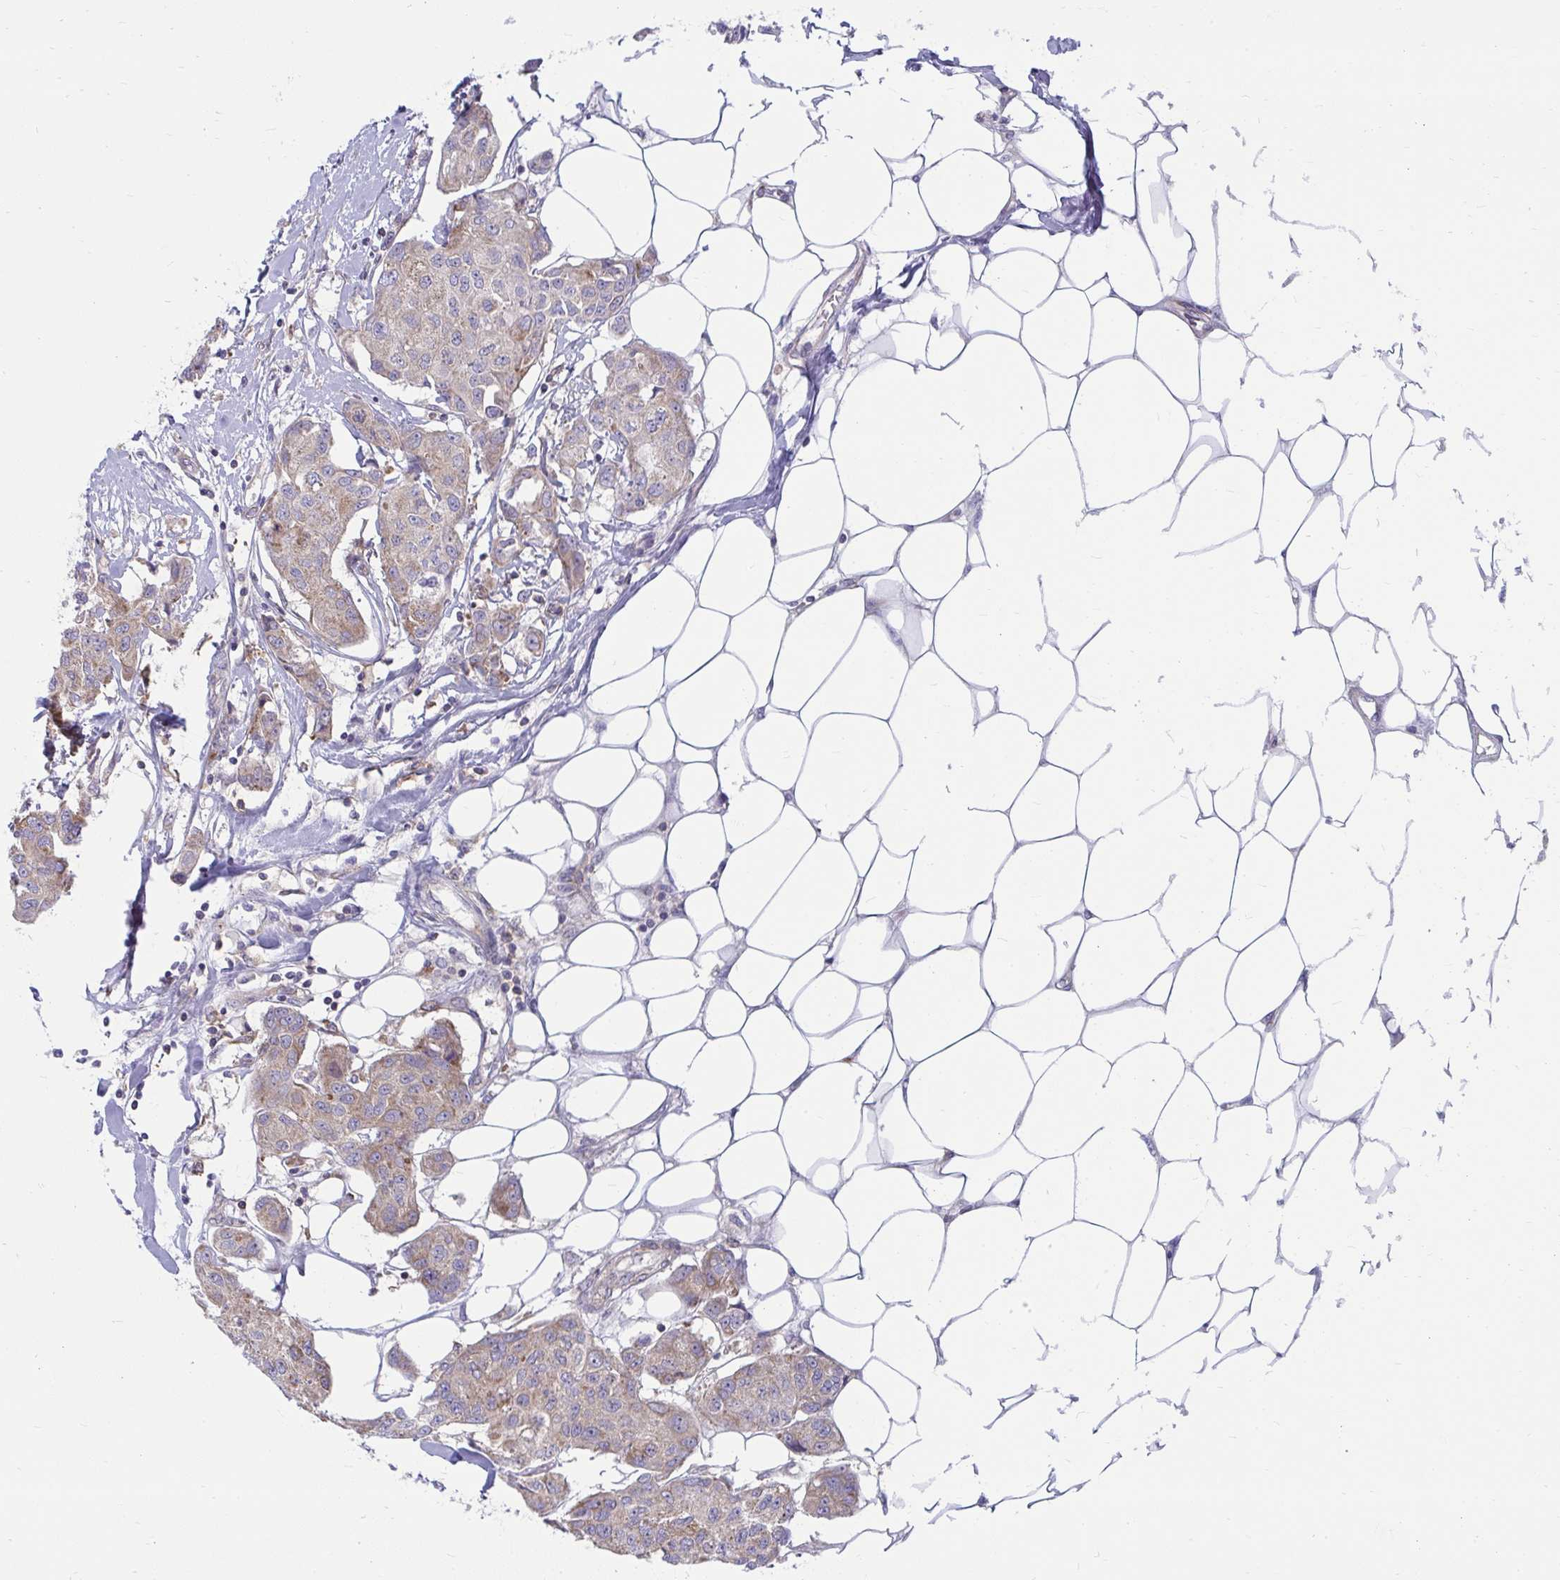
{"staining": {"intensity": "weak", "quantity": ">75%", "location": "cytoplasmic/membranous"}, "tissue": "breast cancer", "cell_type": "Tumor cells", "image_type": "cancer", "snomed": [{"axis": "morphology", "description": "Duct carcinoma"}, {"axis": "topography", "description": "Breast"}, {"axis": "topography", "description": "Lymph node"}], "caption": "Tumor cells demonstrate low levels of weak cytoplasmic/membranous positivity in about >75% of cells in breast cancer. The staining was performed using DAB (3,3'-diaminobenzidine) to visualize the protein expression in brown, while the nuclei were stained in blue with hematoxylin (Magnification: 20x).", "gene": "ASAP1", "patient": {"sex": "female", "age": 80}}